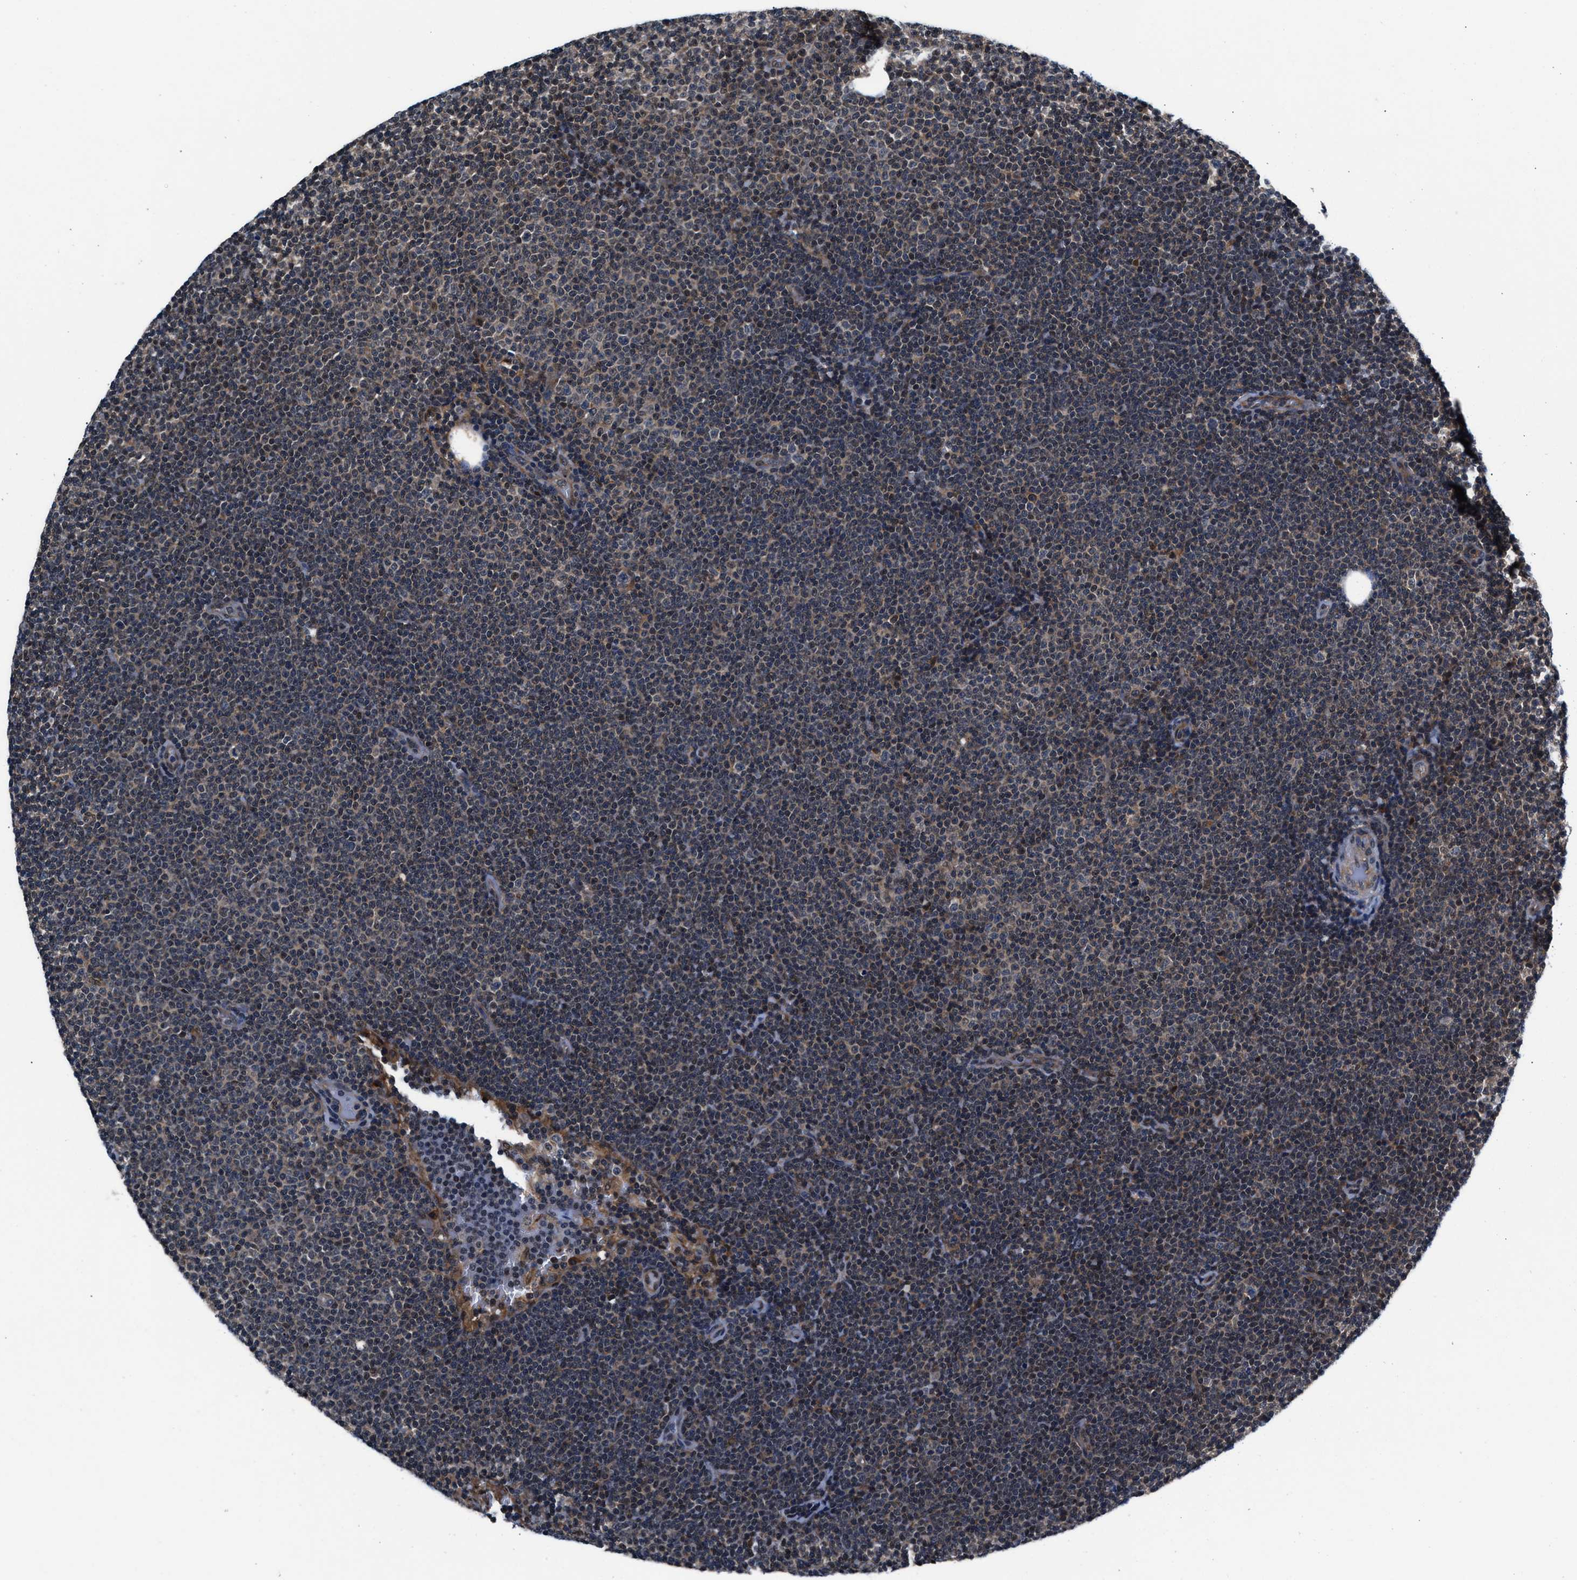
{"staining": {"intensity": "weak", "quantity": "<25%", "location": "cytoplasmic/membranous"}, "tissue": "lymphoma", "cell_type": "Tumor cells", "image_type": "cancer", "snomed": [{"axis": "morphology", "description": "Malignant lymphoma, non-Hodgkin's type, Low grade"}, {"axis": "topography", "description": "Lymph node"}], "caption": "Protein analysis of lymphoma demonstrates no significant expression in tumor cells.", "gene": "PRPSAP2", "patient": {"sex": "female", "age": 53}}